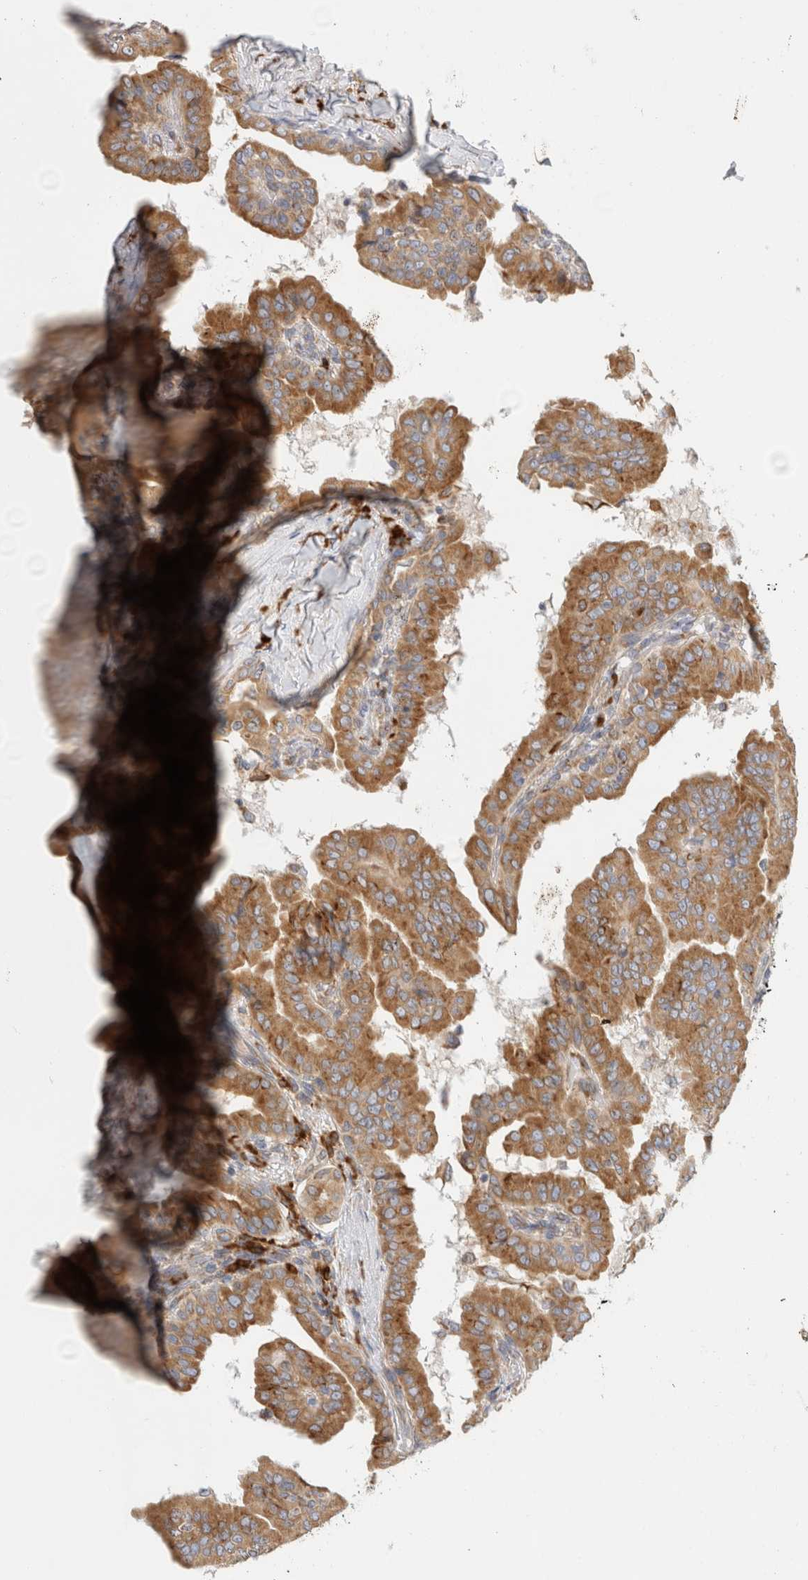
{"staining": {"intensity": "moderate", "quantity": ">75%", "location": "cytoplasmic/membranous"}, "tissue": "thyroid cancer", "cell_type": "Tumor cells", "image_type": "cancer", "snomed": [{"axis": "morphology", "description": "Papillary adenocarcinoma, NOS"}, {"axis": "topography", "description": "Thyroid gland"}], "caption": "Immunohistochemical staining of human thyroid cancer displays moderate cytoplasmic/membranous protein positivity in approximately >75% of tumor cells. (IHC, brightfield microscopy, high magnification).", "gene": "RPN2", "patient": {"sex": "male", "age": 33}}